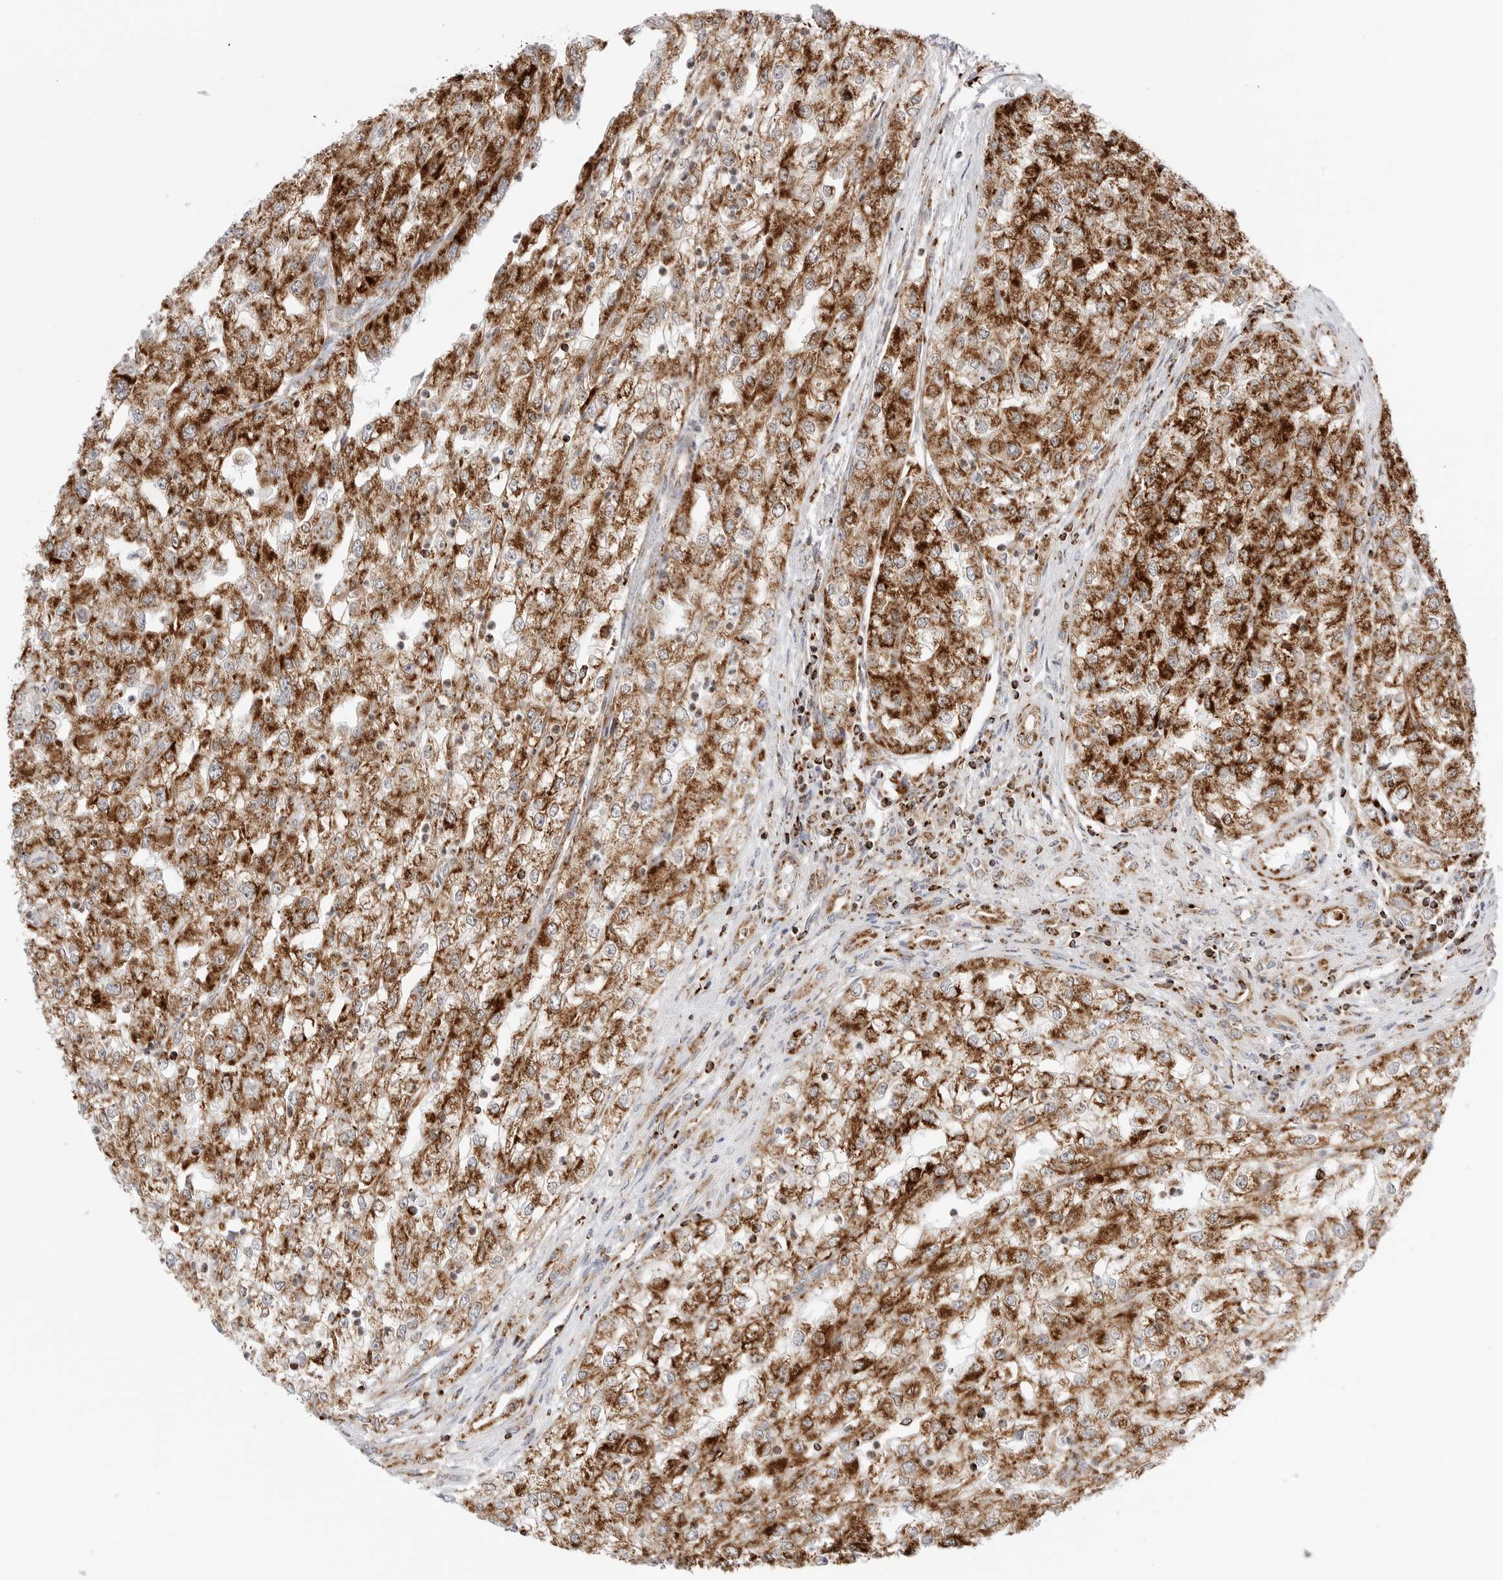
{"staining": {"intensity": "strong", "quantity": ">75%", "location": "cytoplasmic/membranous"}, "tissue": "renal cancer", "cell_type": "Tumor cells", "image_type": "cancer", "snomed": [{"axis": "morphology", "description": "Adenocarcinoma, NOS"}, {"axis": "topography", "description": "Kidney"}], "caption": "Human renal cancer (adenocarcinoma) stained with a brown dye demonstrates strong cytoplasmic/membranous positive expression in about >75% of tumor cells.", "gene": "ATP5IF1", "patient": {"sex": "female", "age": 54}}